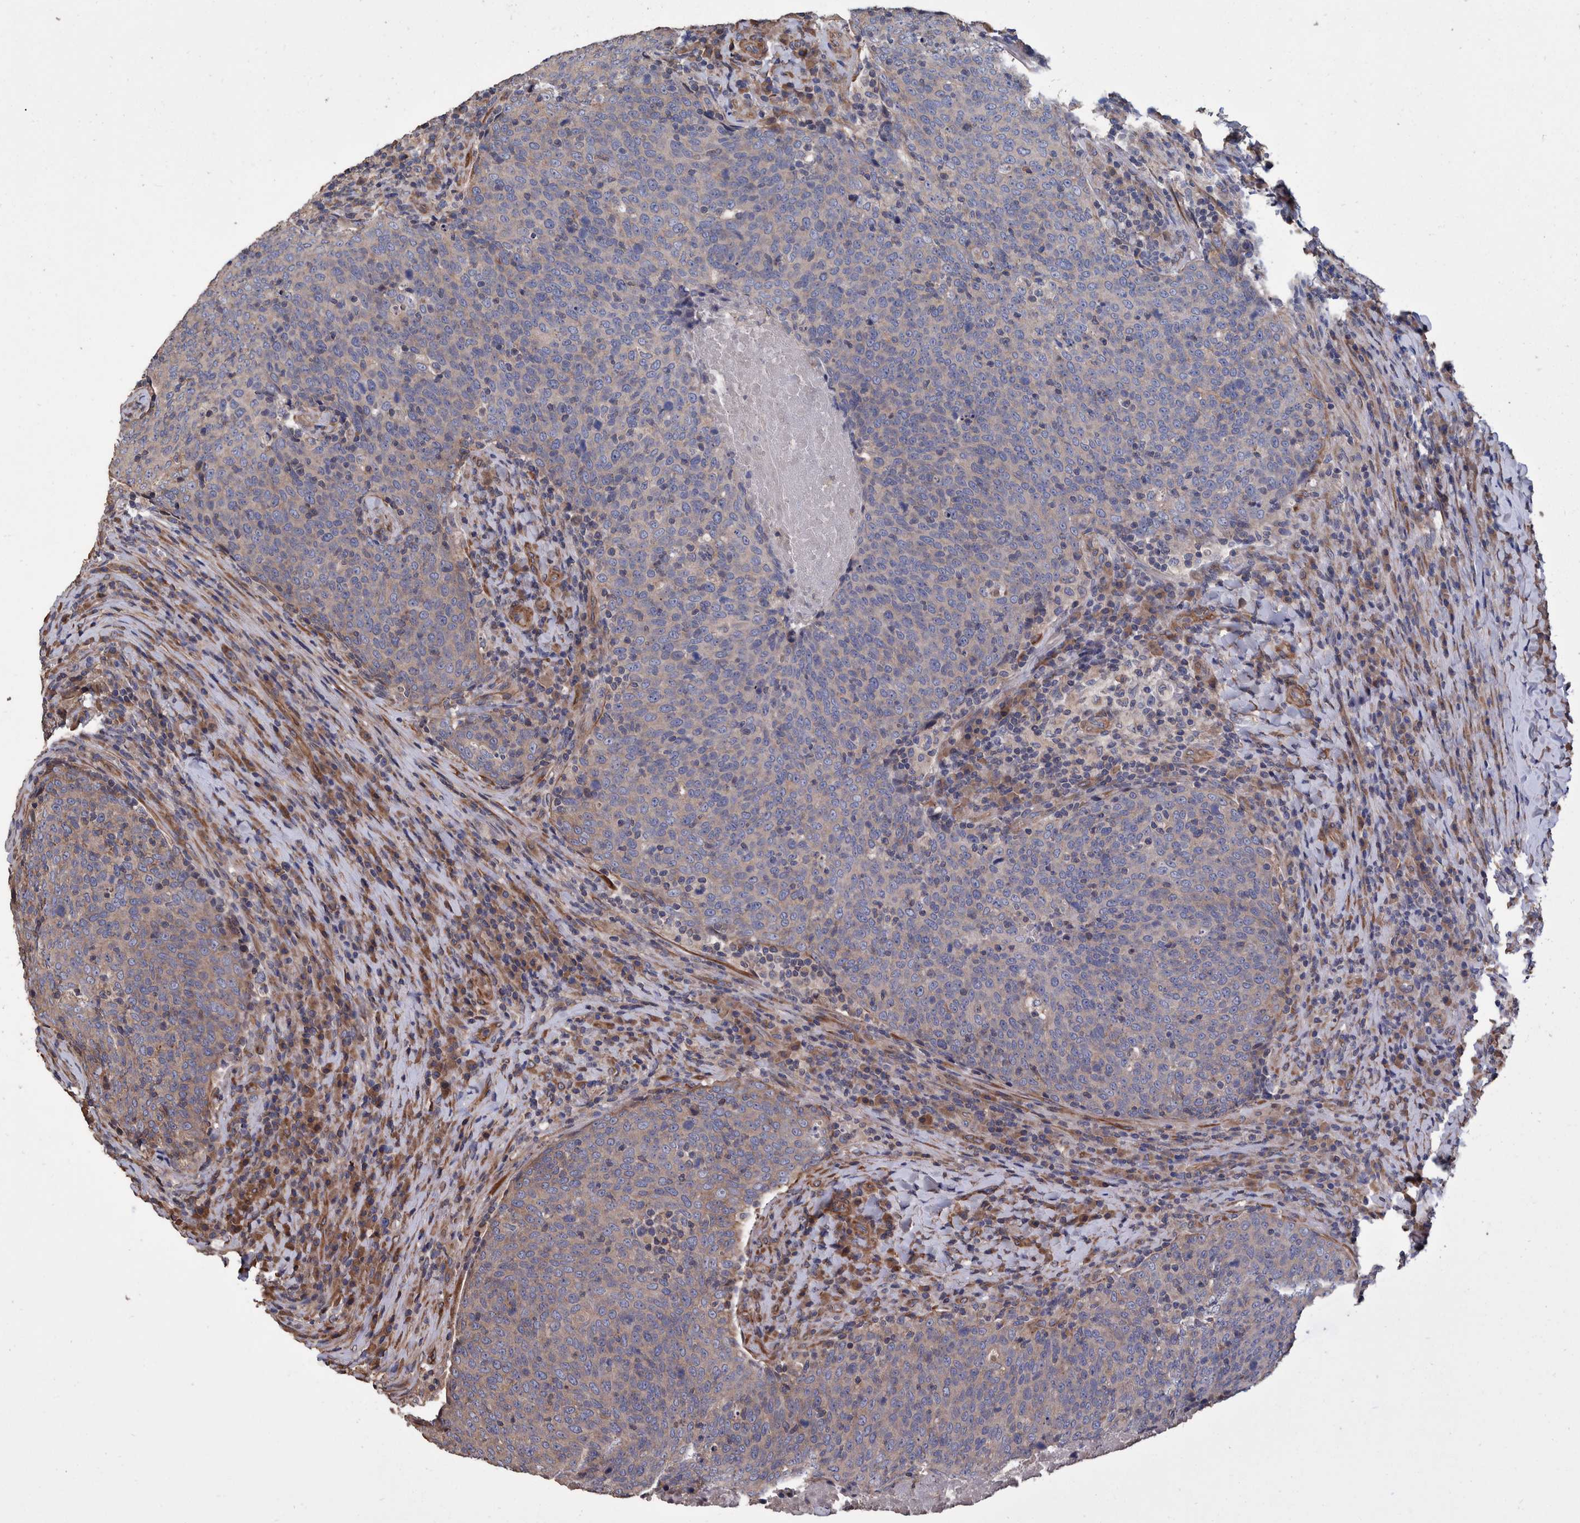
{"staining": {"intensity": "weak", "quantity": "<25%", "location": "cytoplasmic/membranous"}, "tissue": "head and neck cancer", "cell_type": "Tumor cells", "image_type": "cancer", "snomed": [{"axis": "morphology", "description": "Squamous cell carcinoma, NOS"}, {"axis": "morphology", "description": "Squamous cell carcinoma, metastatic, NOS"}, {"axis": "topography", "description": "Lymph node"}, {"axis": "topography", "description": "Head-Neck"}], "caption": "The histopathology image reveals no staining of tumor cells in head and neck cancer. (Immunohistochemistry (ihc), brightfield microscopy, high magnification).", "gene": "SLC45A4", "patient": {"sex": "male", "age": 62}}